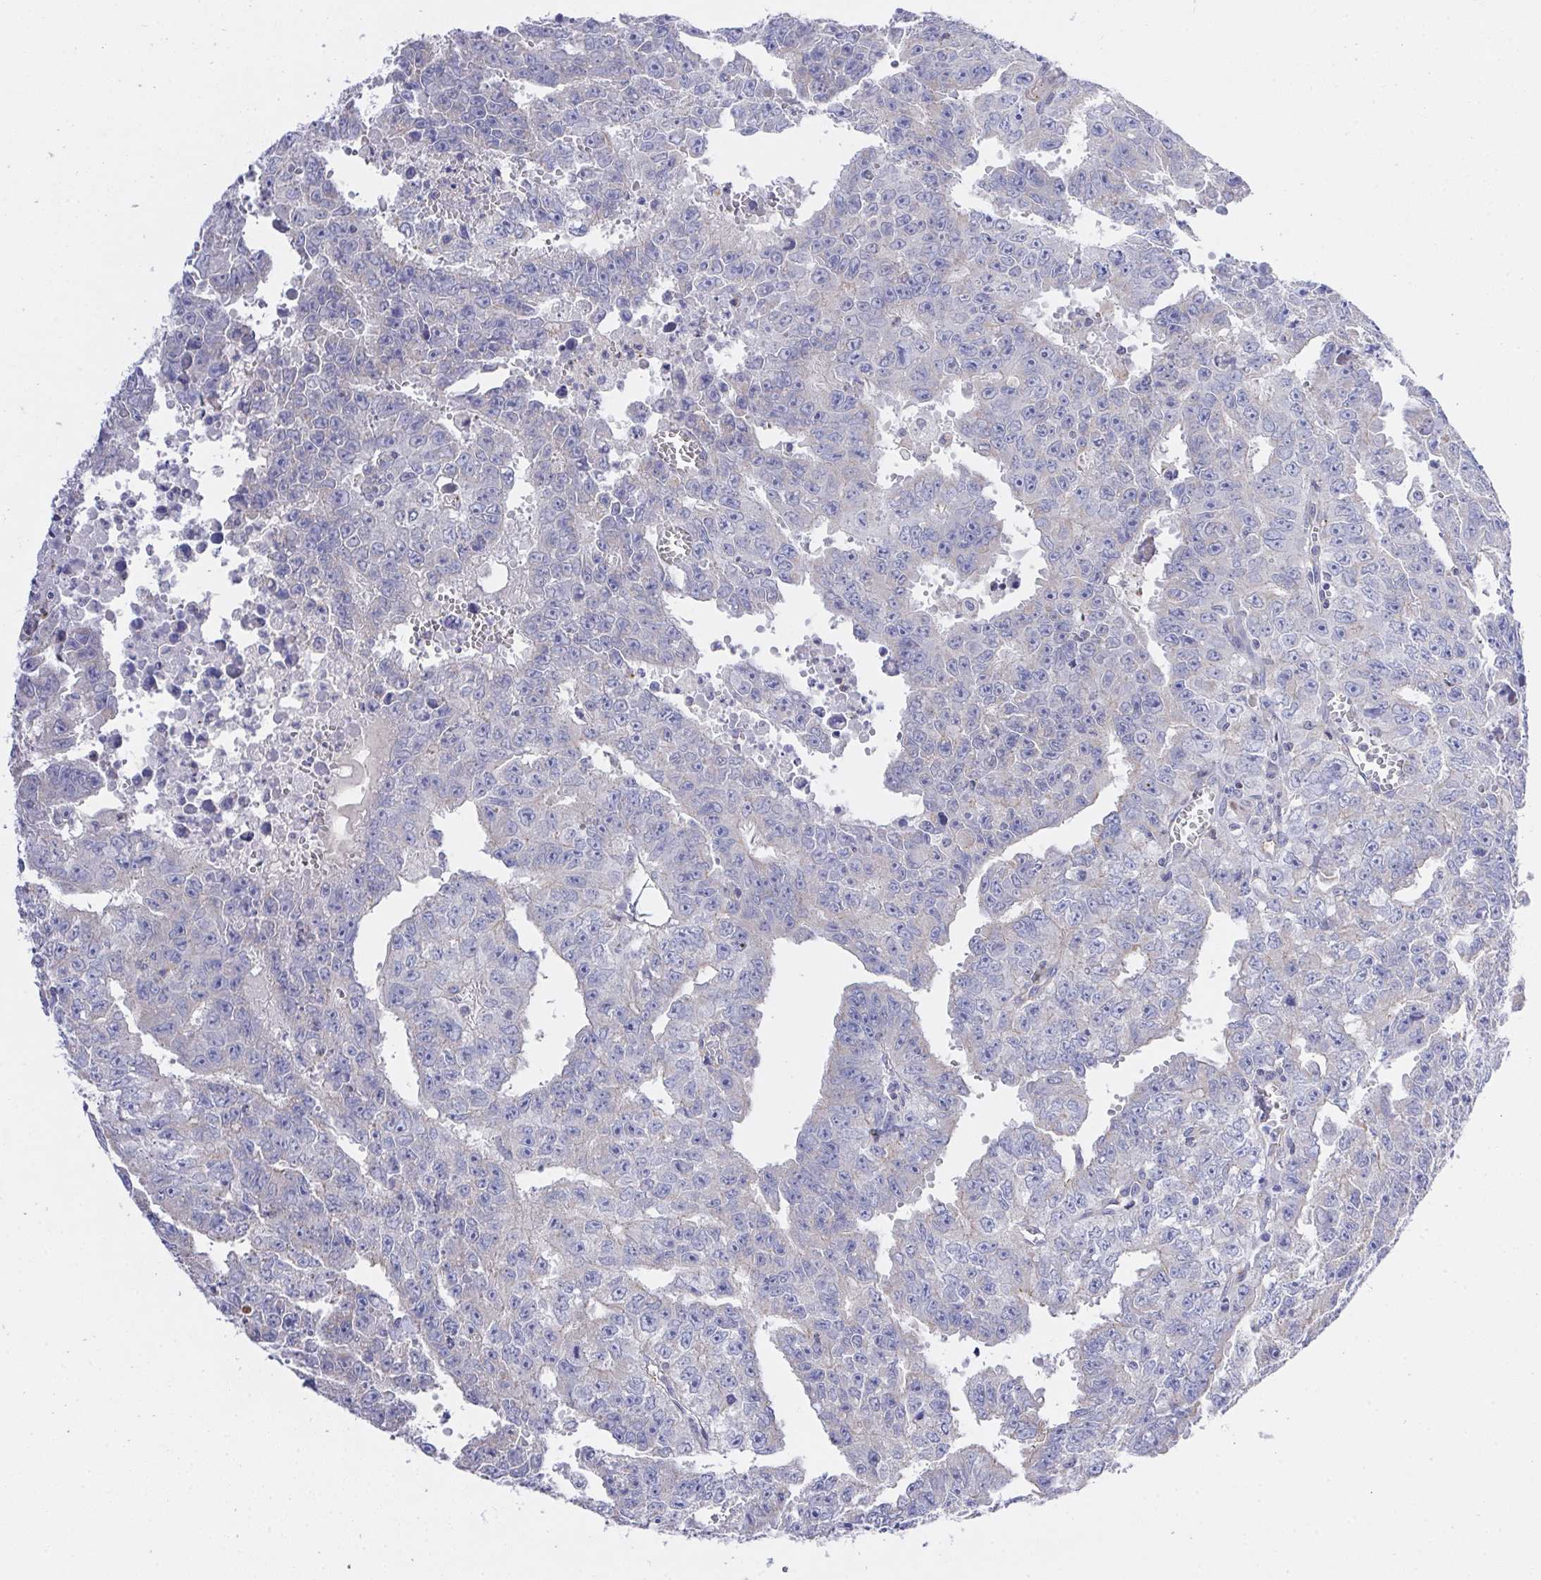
{"staining": {"intensity": "negative", "quantity": "none", "location": "none"}, "tissue": "testis cancer", "cell_type": "Tumor cells", "image_type": "cancer", "snomed": [{"axis": "morphology", "description": "Carcinoma, Embryonal, NOS"}, {"axis": "morphology", "description": "Teratoma, malignant, NOS"}, {"axis": "topography", "description": "Testis"}], "caption": "Human testis malignant teratoma stained for a protein using immunohistochemistry reveals no staining in tumor cells.", "gene": "PRG3", "patient": {"sex": "male", "age": 24}}